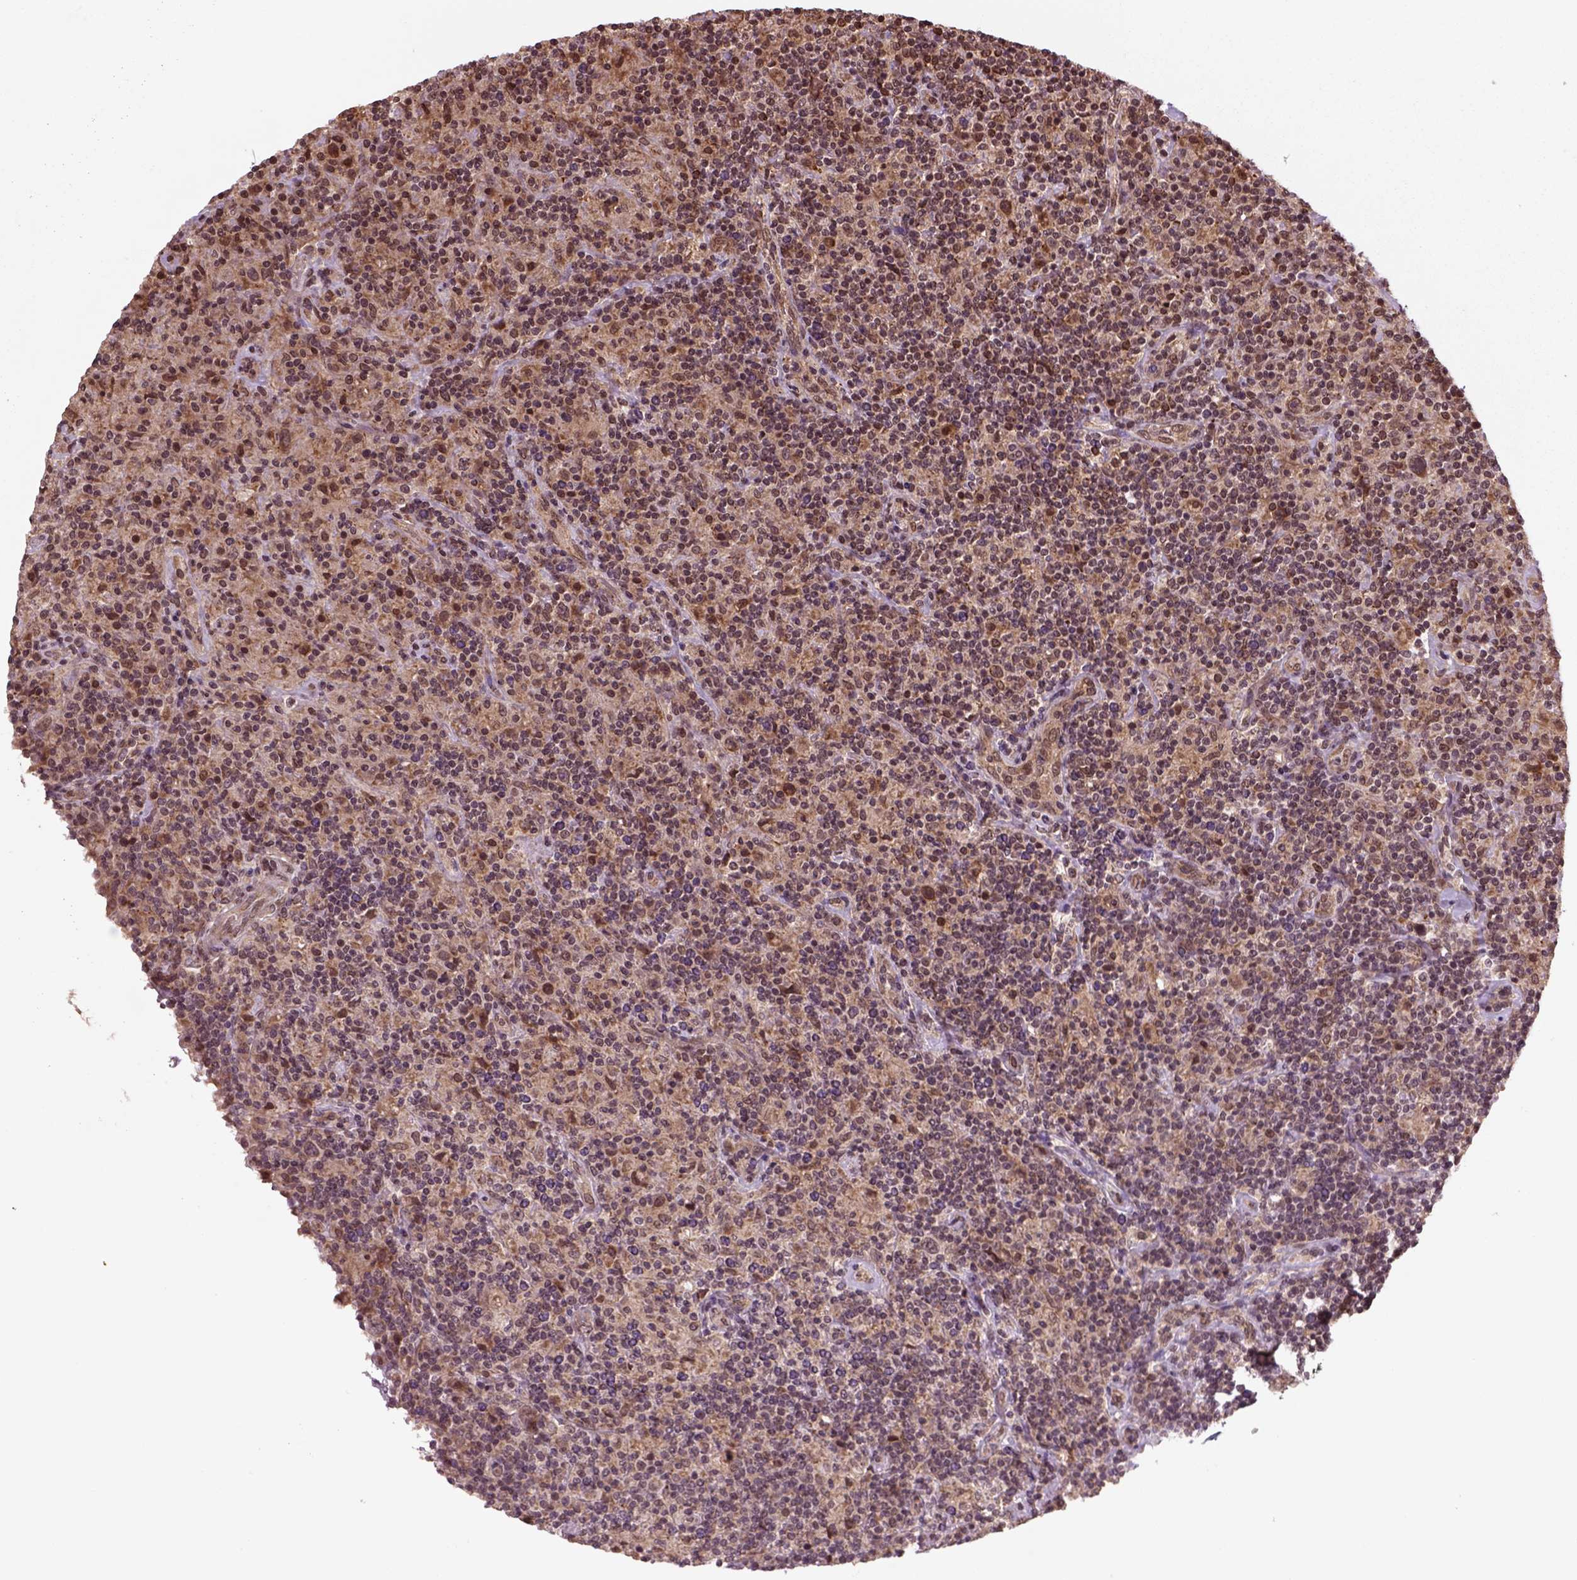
{"staining": {"intensity": "weak", "quantity": ">75%", "location": "cytoplasmic/membranous"}, "tissue": "lymphoma", "cell_type": "Tumor cells", "image_type": "cancer", "snomed": [{"axis": "morphology", "description": "Hodgkin's disease, NOS"}, {"axis": "topography", "description": "Lymph node"}], "caption": "A brown stain shows weak cytoplasmic/membranous positivity of a protein in lymphoma tumor cells.", "gene": "NUDT9", "patient": {"sex": "male", "age": 70}}